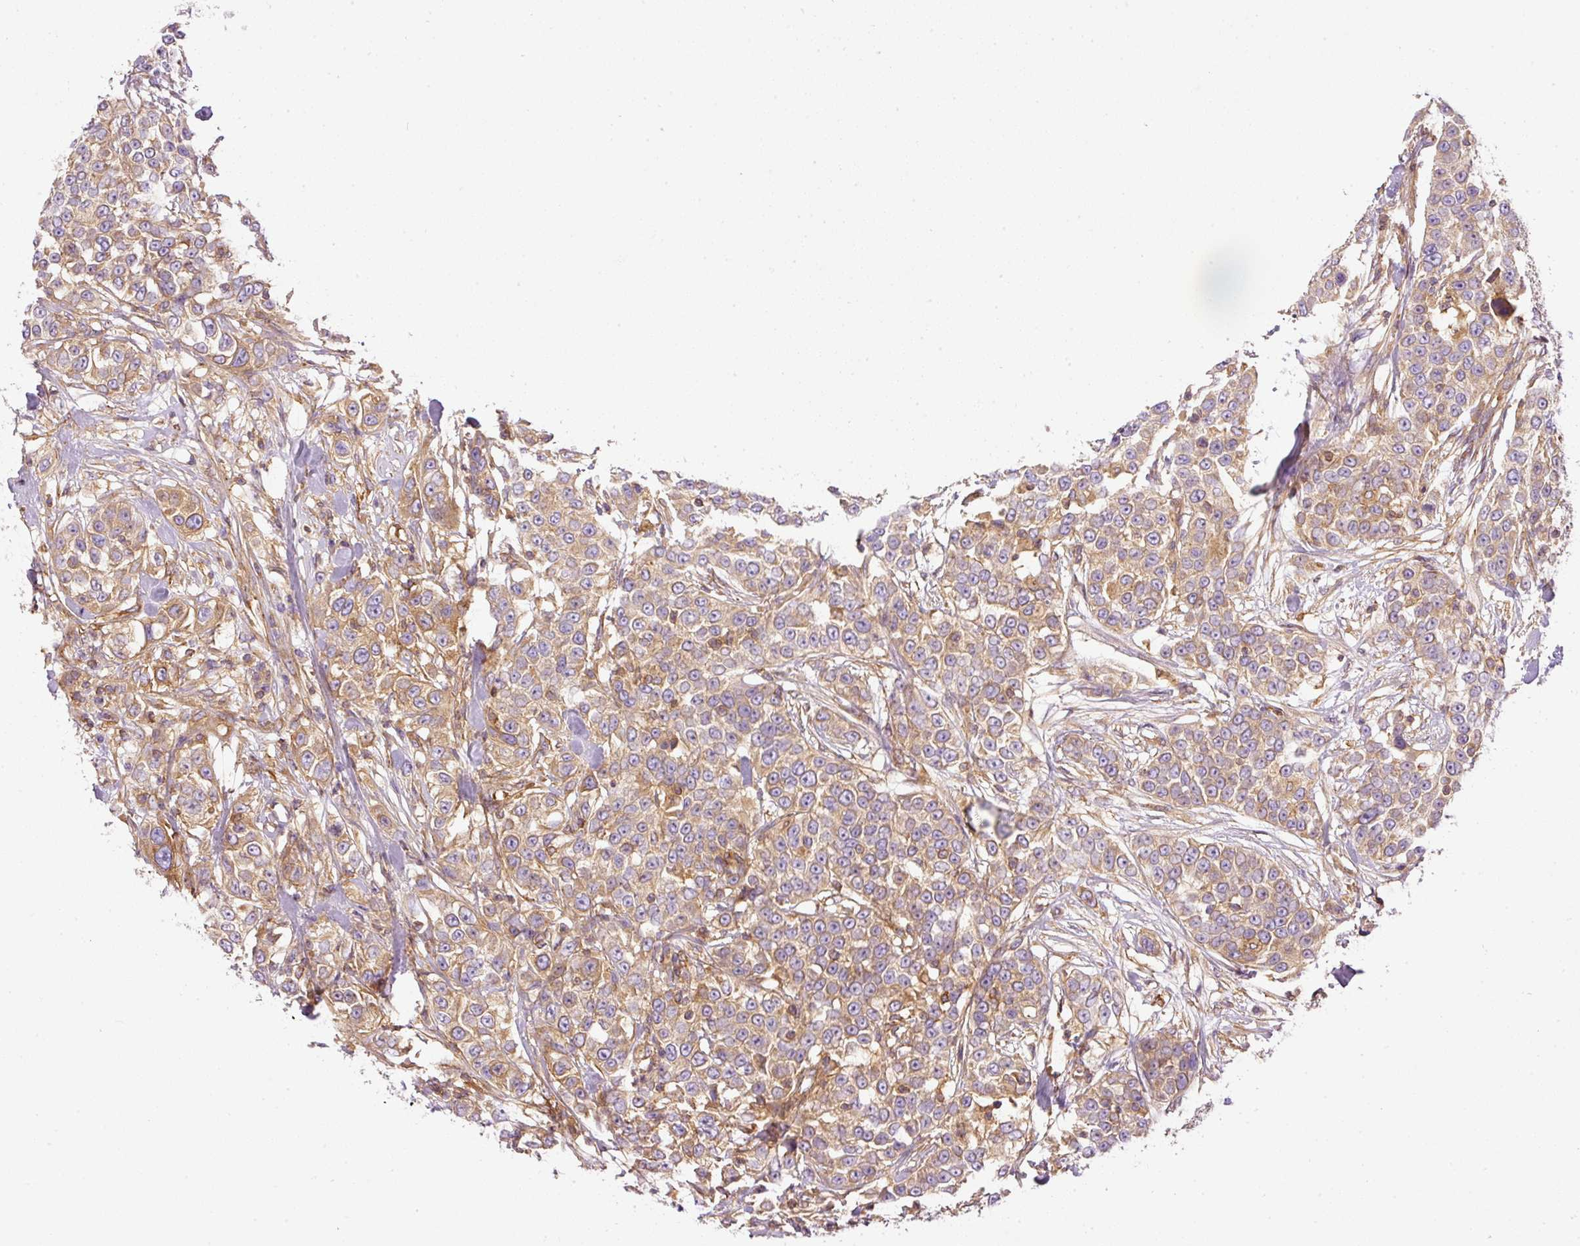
{"staining": {"intensity": "moderate", "quantity": ">75%", "location": "cytoplasmic/membranous"}, "tissue": "urothelial cancer", "cell_type": "Tumor cells", "image_type": "cancer", "snomed": [{"axis": "morphology", "description": "Urothelial carcinoma, High grade"}, {"axis": "topography", "description": "Urinary bladder"}], "caption": "Immunohistochemistry (DAB (3,3'-diaminobenzidine)) staining of urothelial cancer reveals moderate cytoplasmic/membranous protein positivity in about >75% of tumor cells.", "gene": "TBC1D2B", "patient": {"sex": "female", "age": 80}}